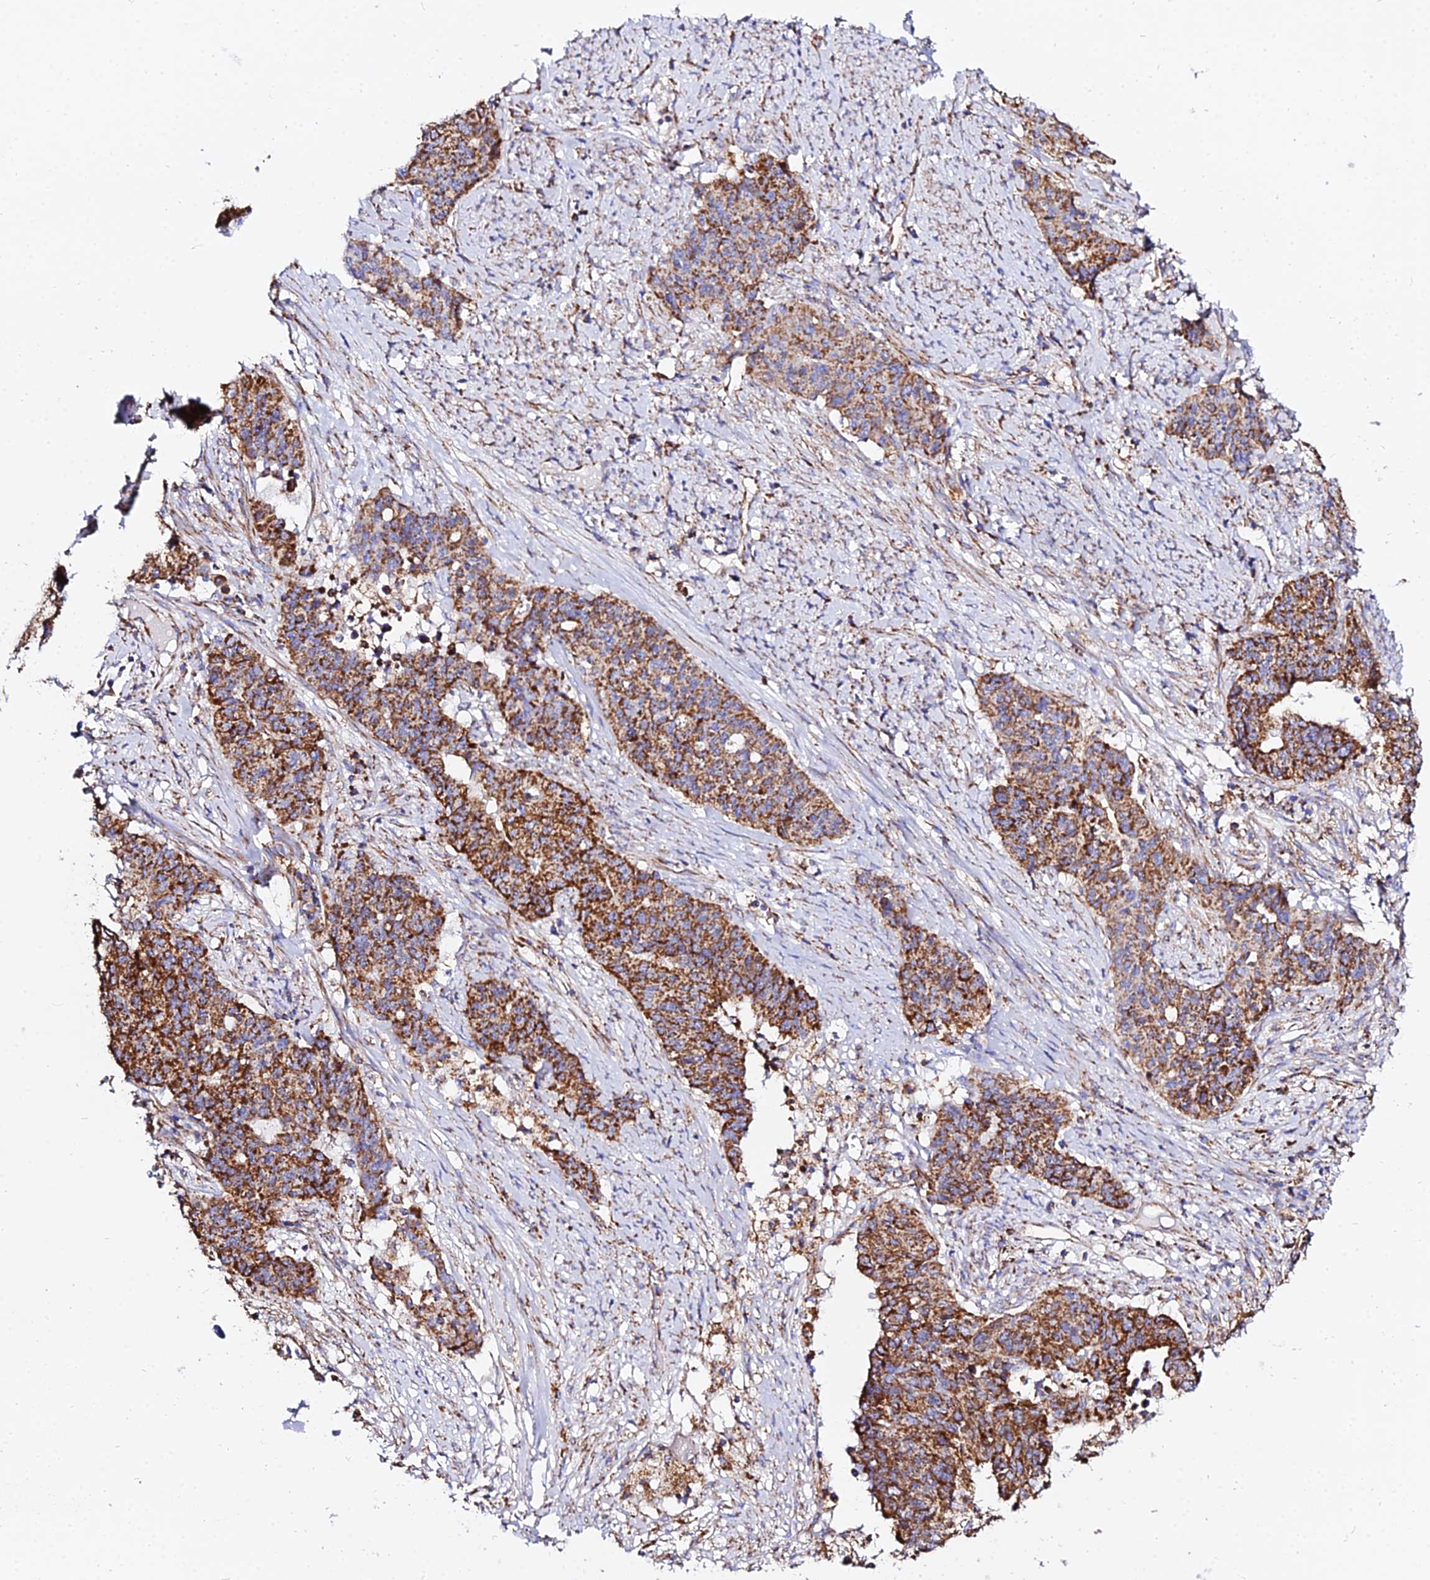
{"staining": {"intensity": "strong", "quantity": ">75%", "location": "cytoplasmic/membranous"}, "tissue": "endometrial cancer", "cell_type": "Tumor cells", "image_type": "cancer", "snomed": [{"axis": "morphology", "description": "Adenocarcinoma, NOS"}, {"axis": "topography", "description": "Endometrium"}], "caption": "Protein staining of endometrial cancer tissue reveals strong cytoplasmic/membranous expression in approximately >75% of tumor cells.", "gene": "ZNF573", "patient": {"sex": "female", "age": 59}}